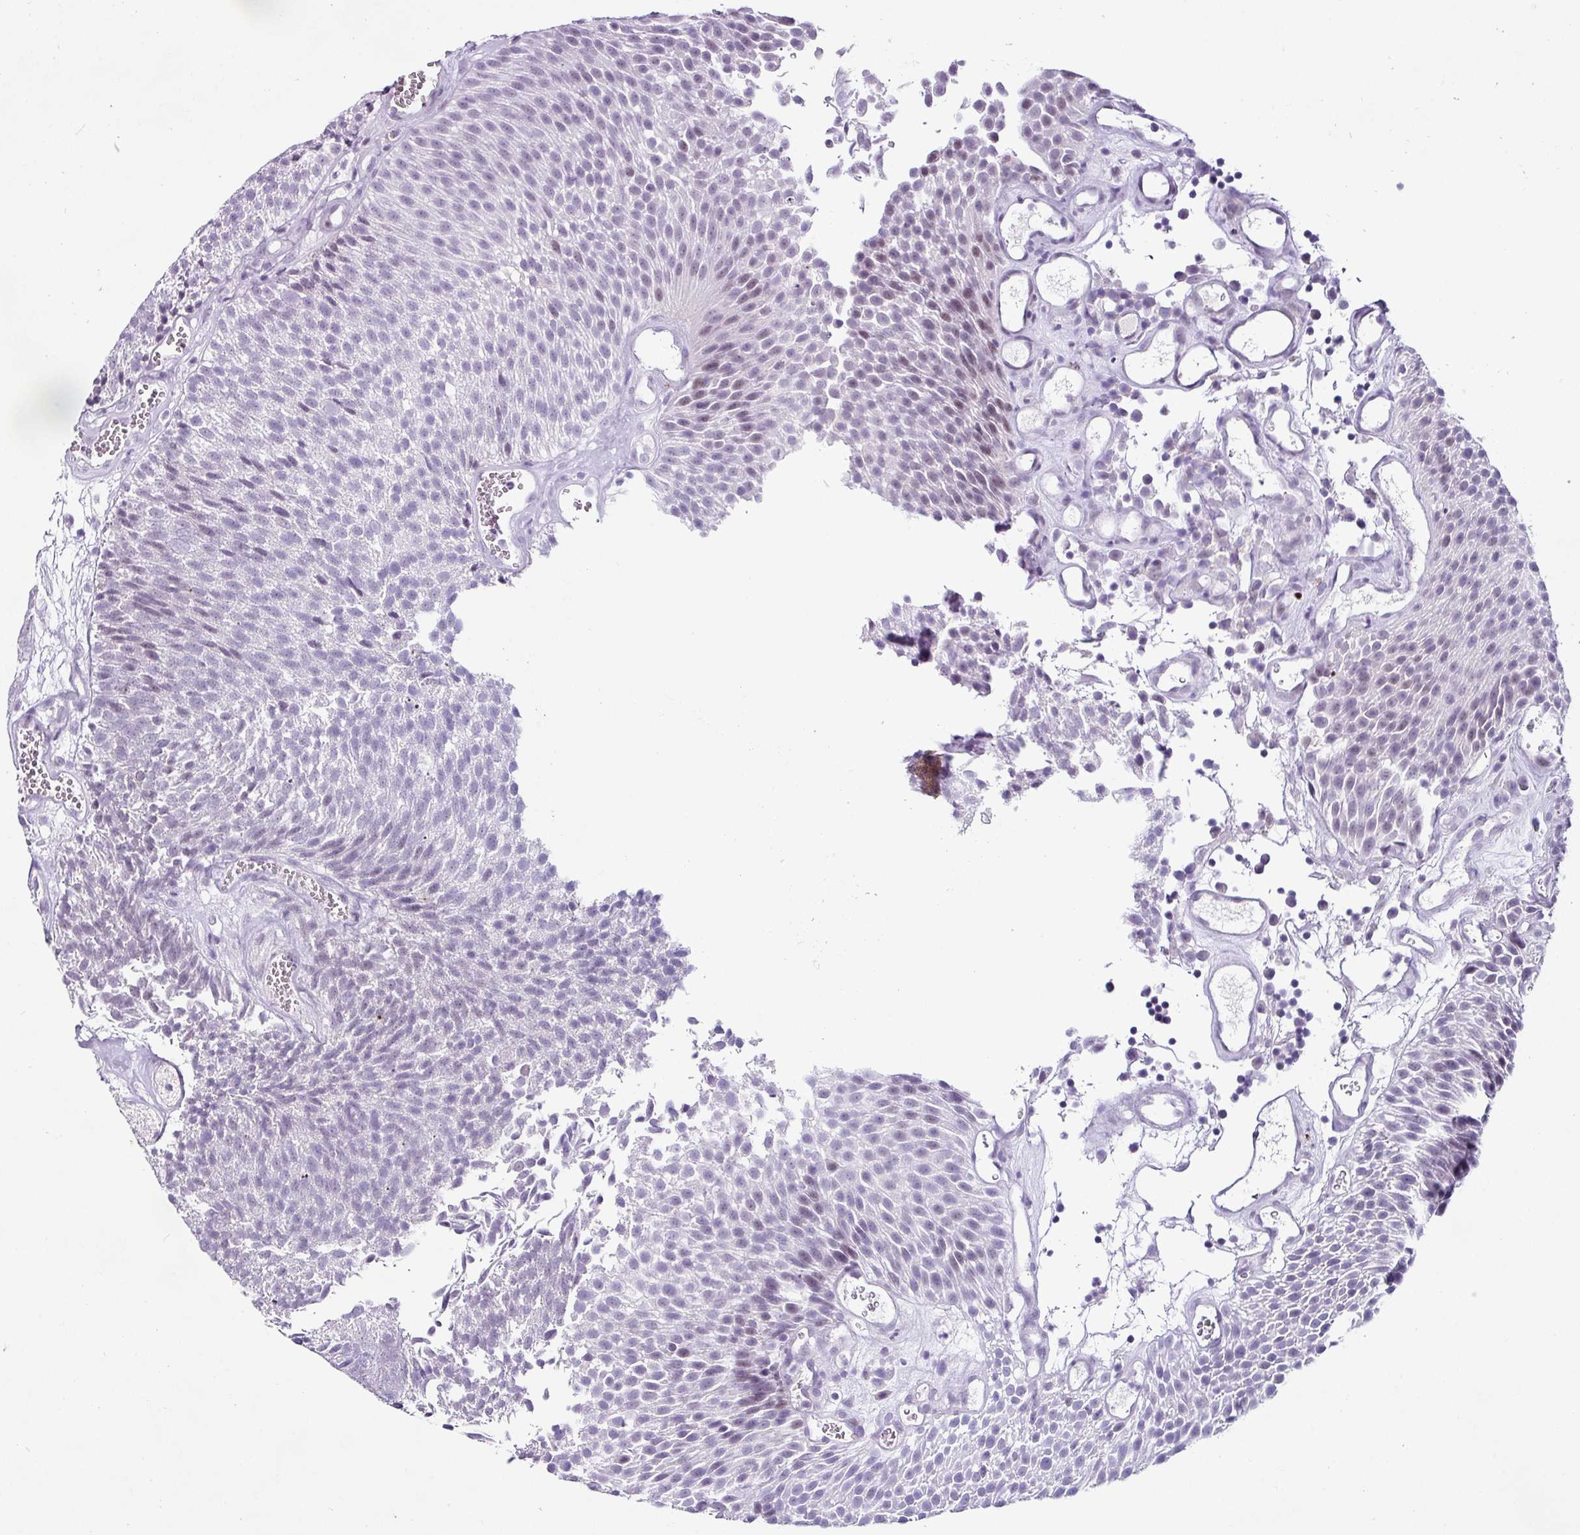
{"staining": {"intensity": "weak", "quantity": "<25%", "location": "nuclear"}, "tissue": "urothelial cancer", "cell_type": "Tumor cells", "image_type": "cancer", "snomed": [{"axis": "morphology", "description": "Urothelial carcinoma, Low grade"}, {"axis": "topography", "description": "Urinary bladder"}], "caption": "High power microscopy photomicrograph of an IHC photomicrograph of urothelial cancer, revealing no significant positivity in tumor cells.", "gene": "TRA2A", "patient": {"sex": "female", "age": 79}}